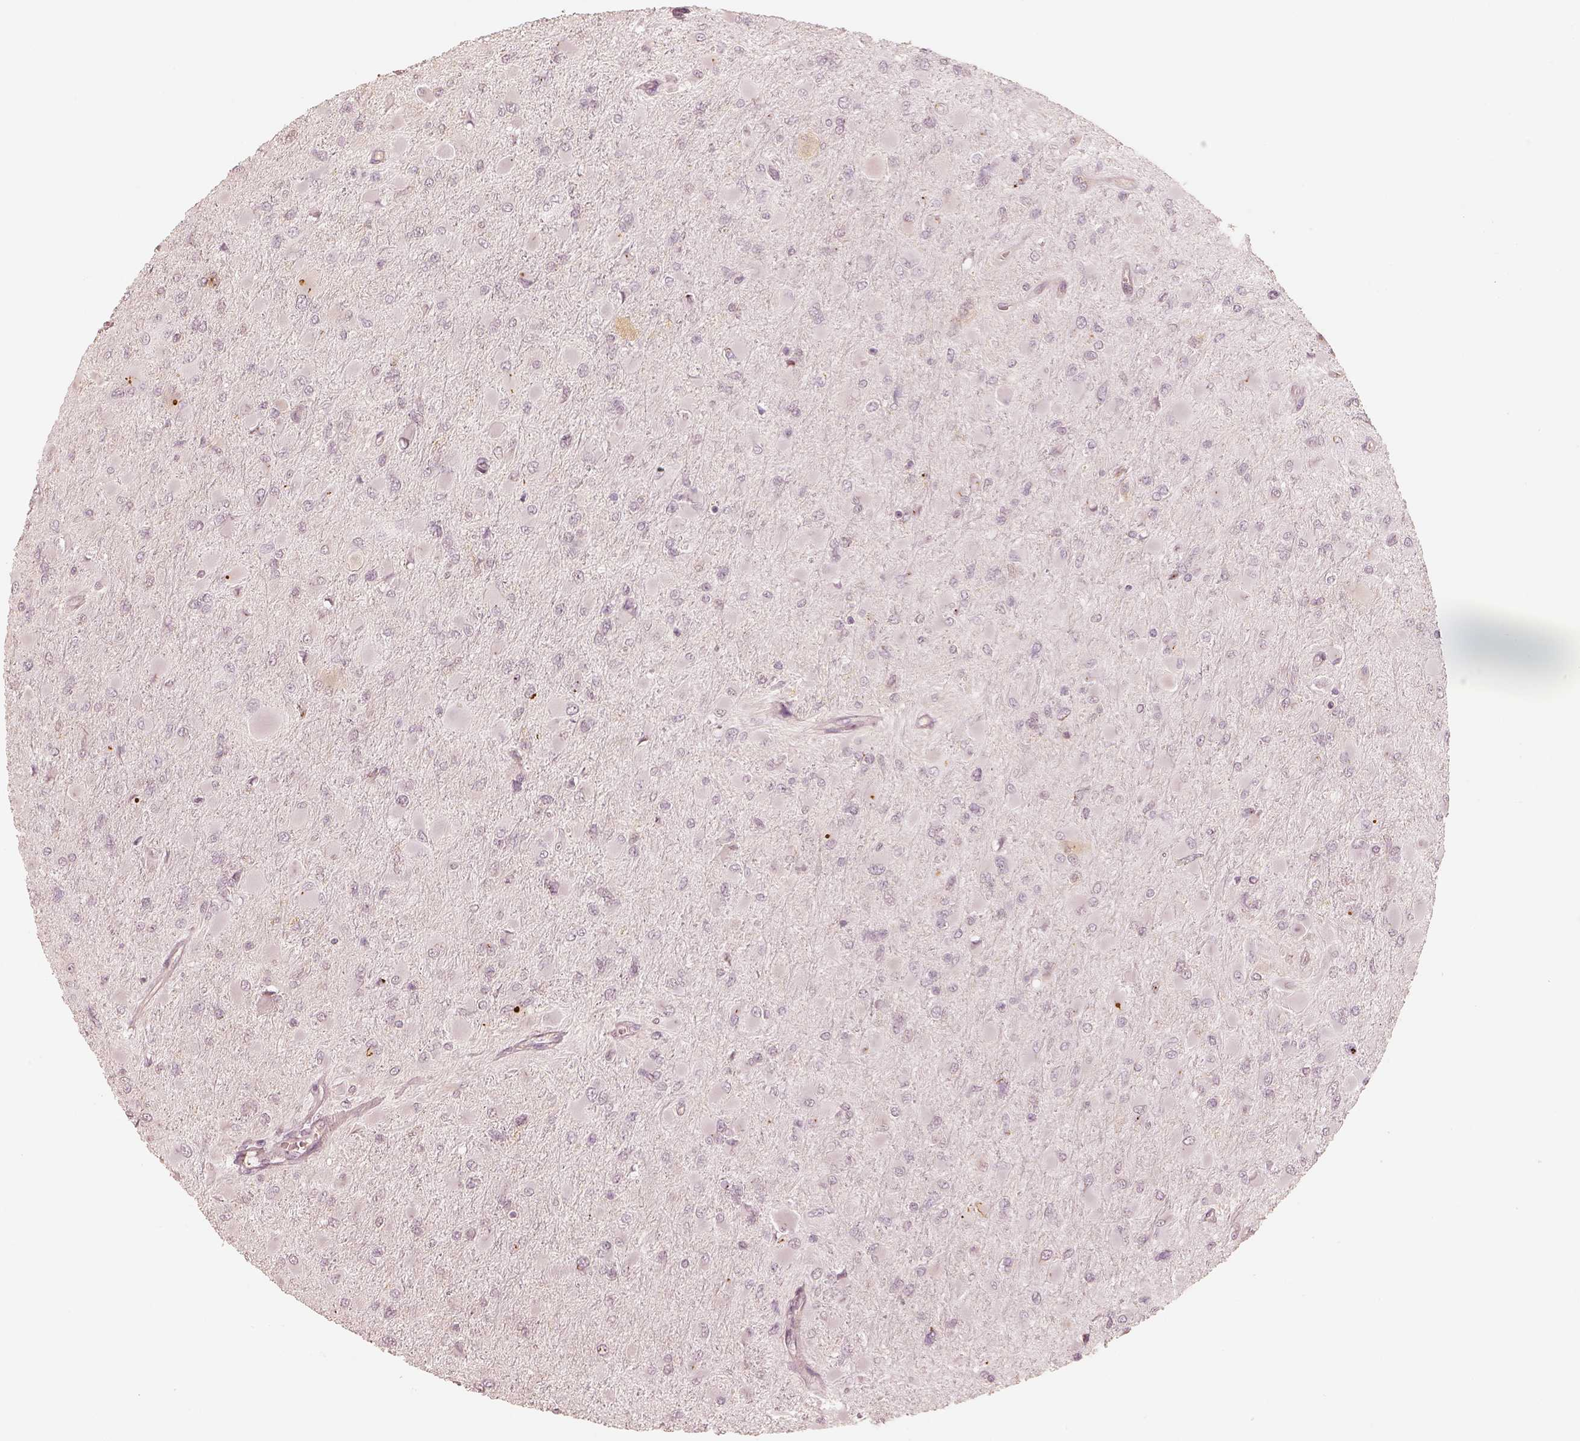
{"staining": {"intensity": "negative", "quantity": "none", "location": "none"}, "tissue": "glioma", "cell_type": "Tumor cells", "image_type": "cancer", "snomed": [{"axis": "morphology", "description": "Glioma, malignant, High grade"}, {"axis": "topography", "description": "Cerebral cortex"}], "caption": "Malignant glioma (high-grade) was stained to show a protein in brown. There is no significant staining in tumor cells.", "gene": "GORASP2", "patient": {"sex": "female", "age": 36}}